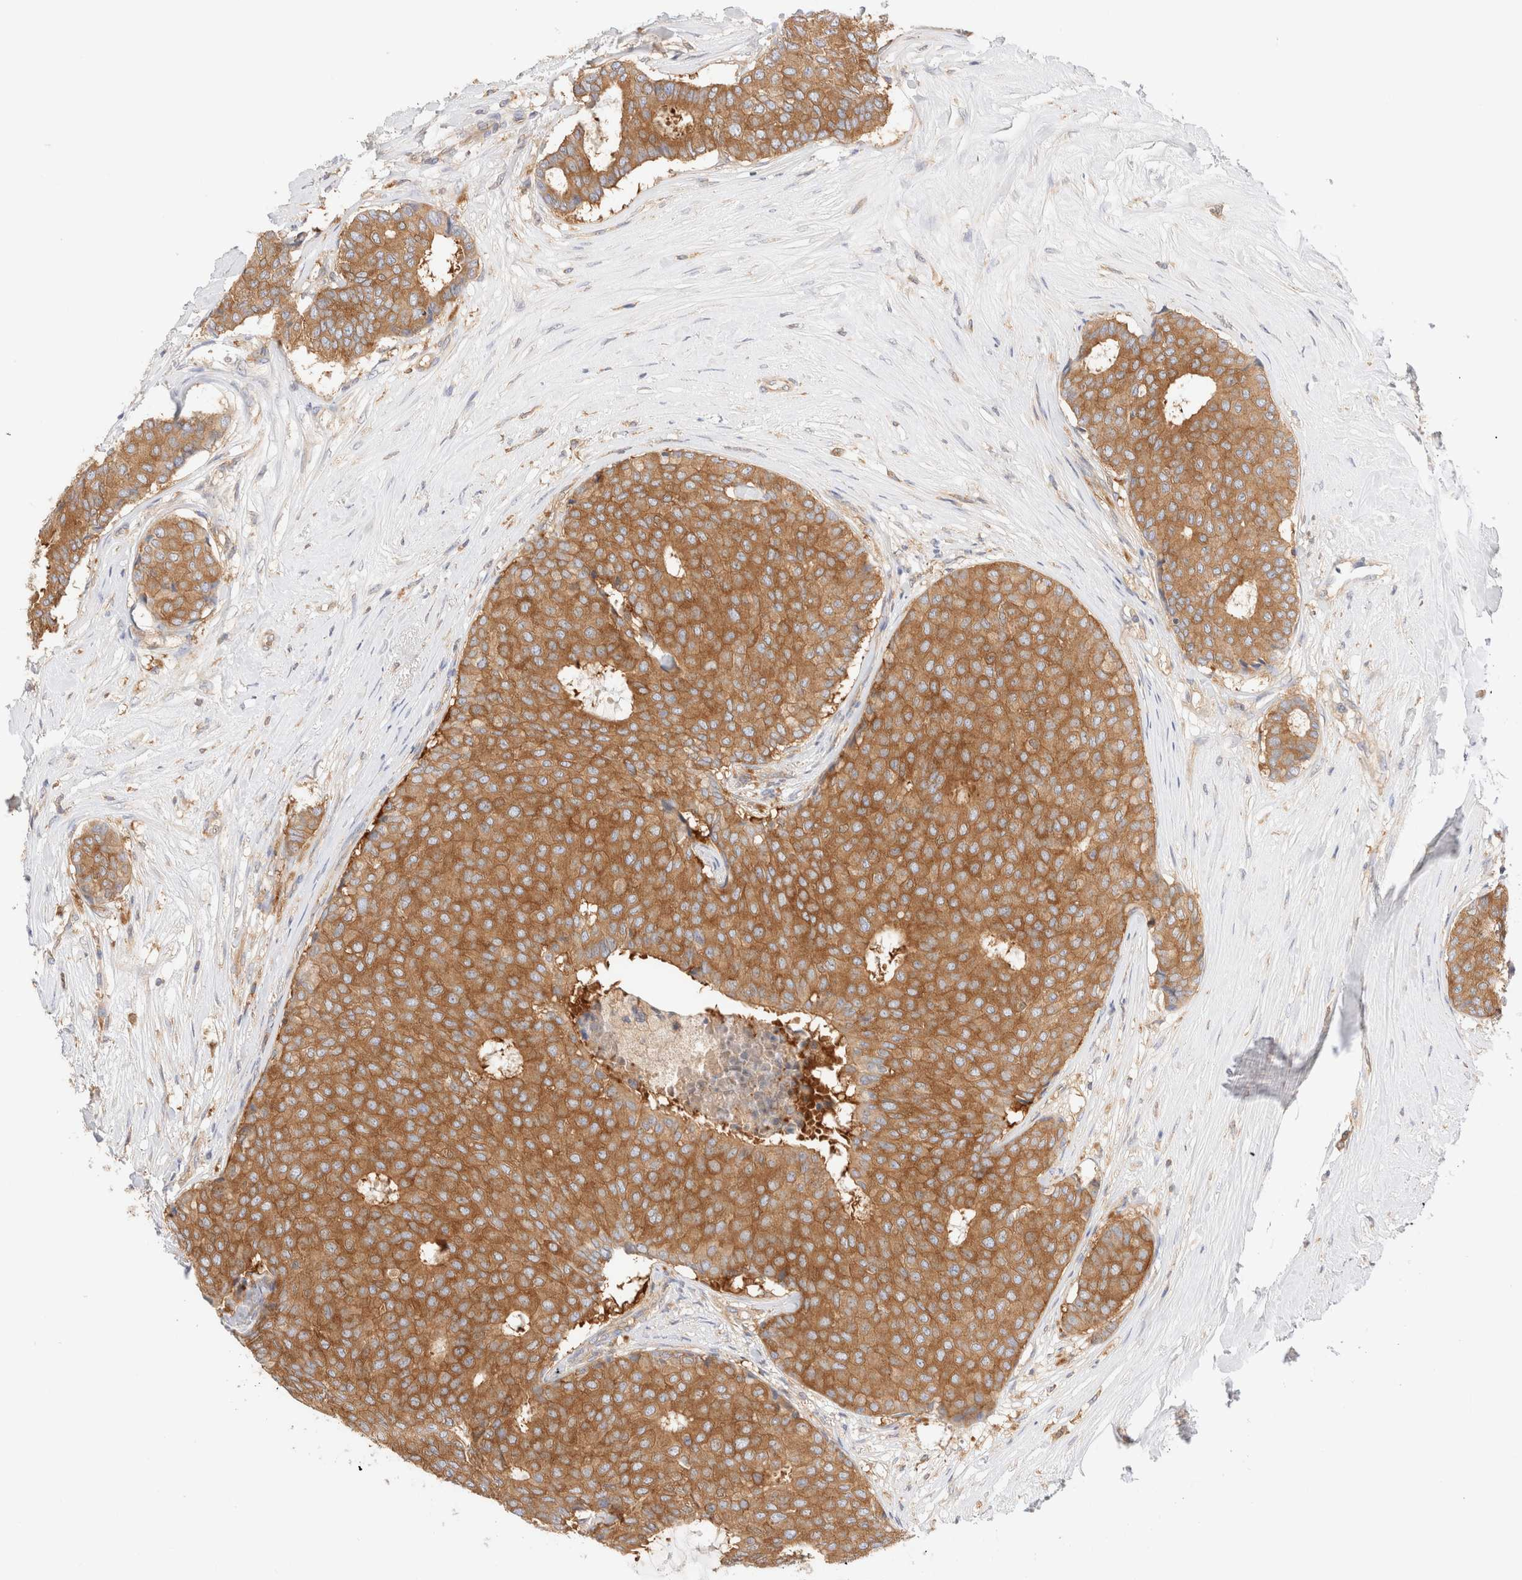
{"staining": {"intensity": "strong", "quantity": ">75%", "location": "cytoplasmic/membranous"}, "tissue": "breast cancer", "cell_type": "Tumor cells", "image_type": "cancer", "snomed": [{"axis": "morphology", "description": "Duct carcinoma"}, {"axis": "topography", "description": "Breast"}], "caption": "A high-resolution micrograph shows immunohistochemistry (IHC) staining of breast cancer (invasive ductal carcinoma), which exhibits strong cytoplasmic/membranous staining in about >75% of tumor cells. The staining was performed using DAB (3,3'-diaminobenzidine), with brown indicating positive protein expression. Nuclei are stained blue with hematoxylin.", "gene": "RABEP1", "patient": {"sex": "female", "age": 75}}